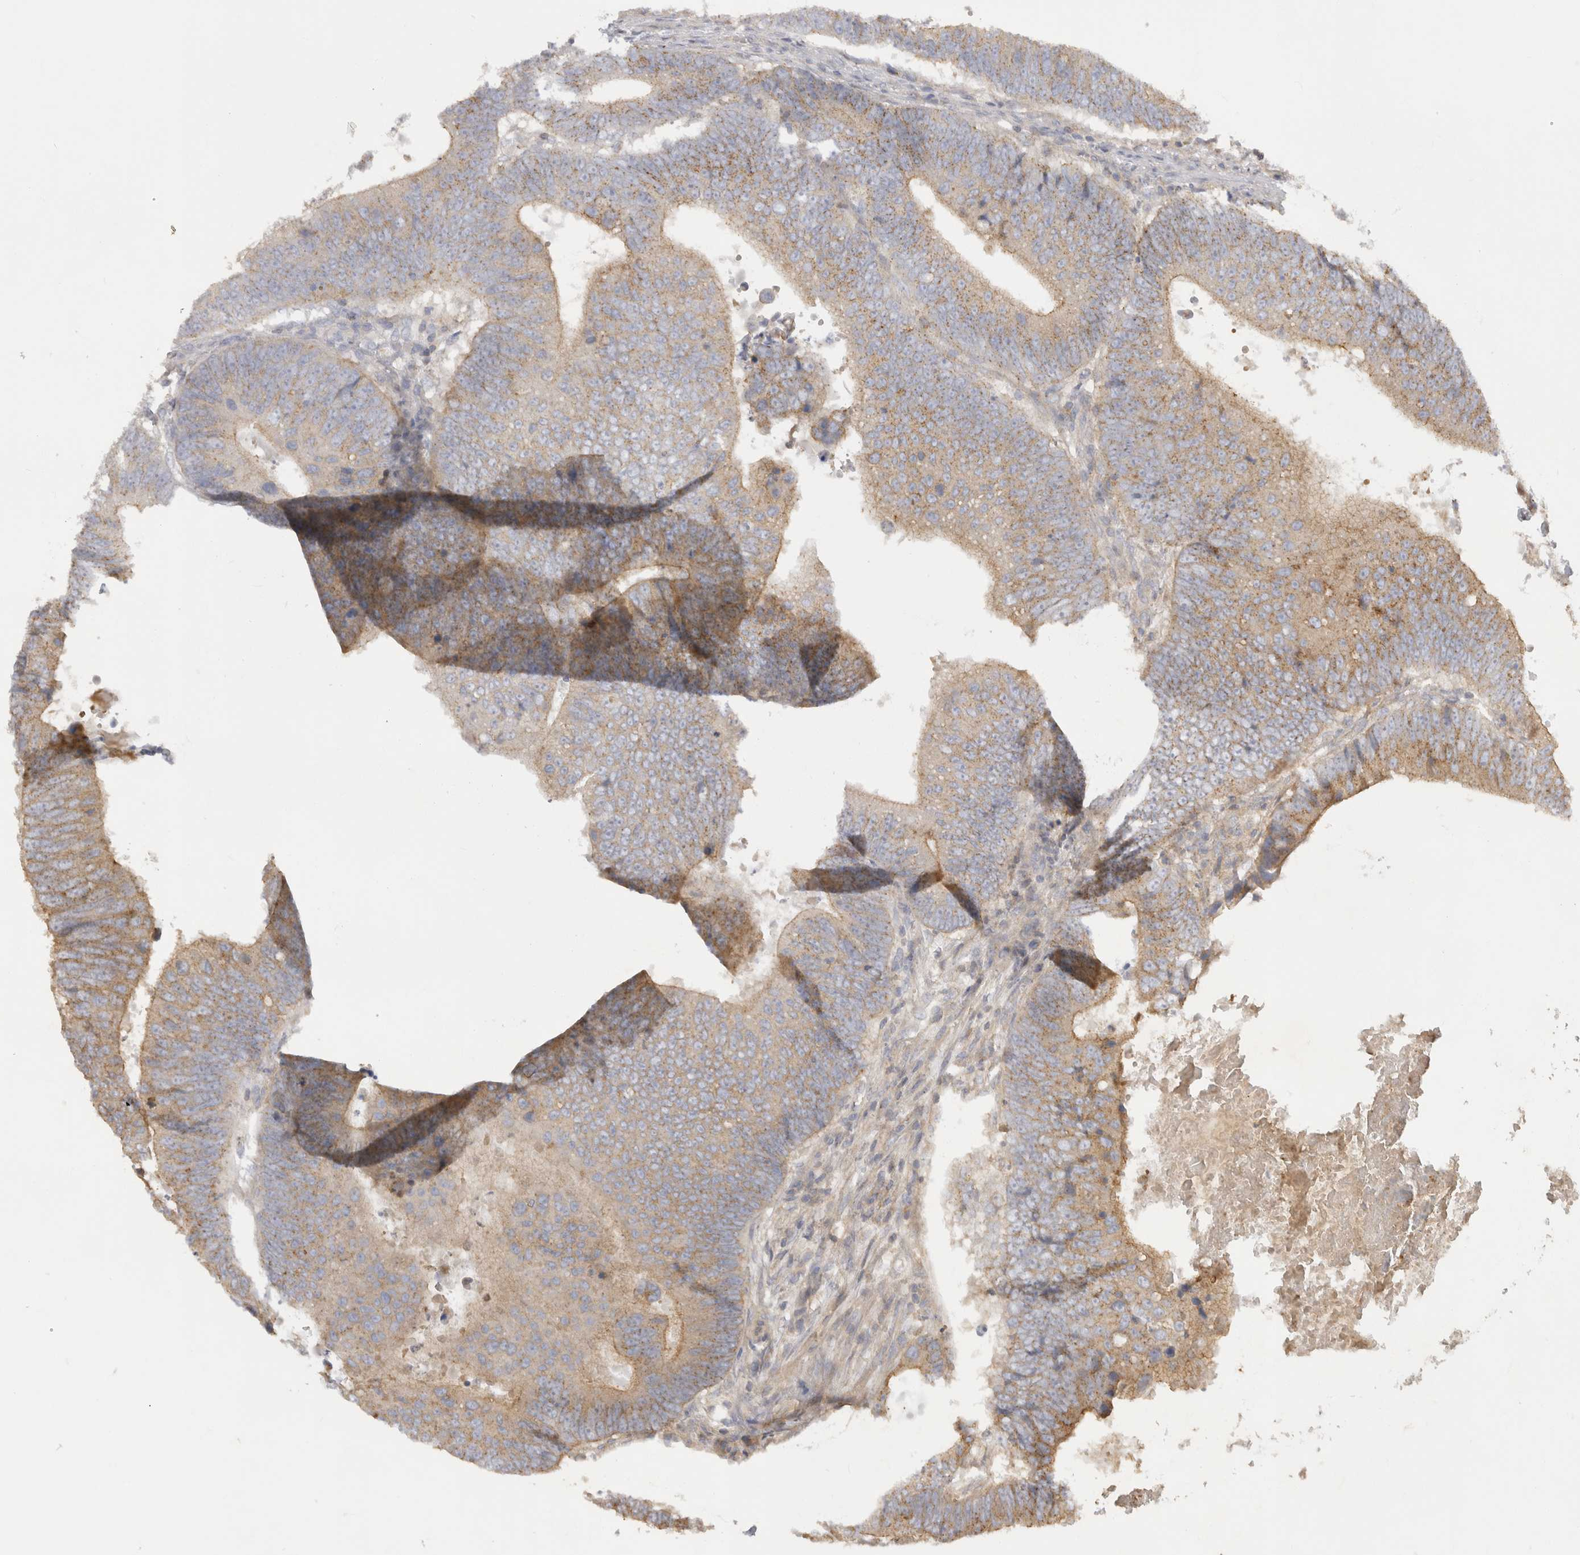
{"staining": {"intensity": "weak", "quantity": ">75%", "location": "cytoplasmic/membranous"}, "tissue": "colorectal cancer", "cell_type": "Tumor cells", "image_type": "cancer", "snomed": [{"axis": "morphology", "description": "Adenocarcinoma, NOS"}, {"axis": "topography", "description": "Colon"}], "caption": "DAB immunohistochemical staining of human colorectal cancer (adenocarcinoma) exhibits weak cytoplasmic/membranous protein expression in about >75% of tumor cells. The staining was performed using DAB, with brown indicating positive protein expression. Nuclei are stained blue with hematoxylin.", "gene": "CHMP6", "patient": {"sex": "male", "age": 56}}